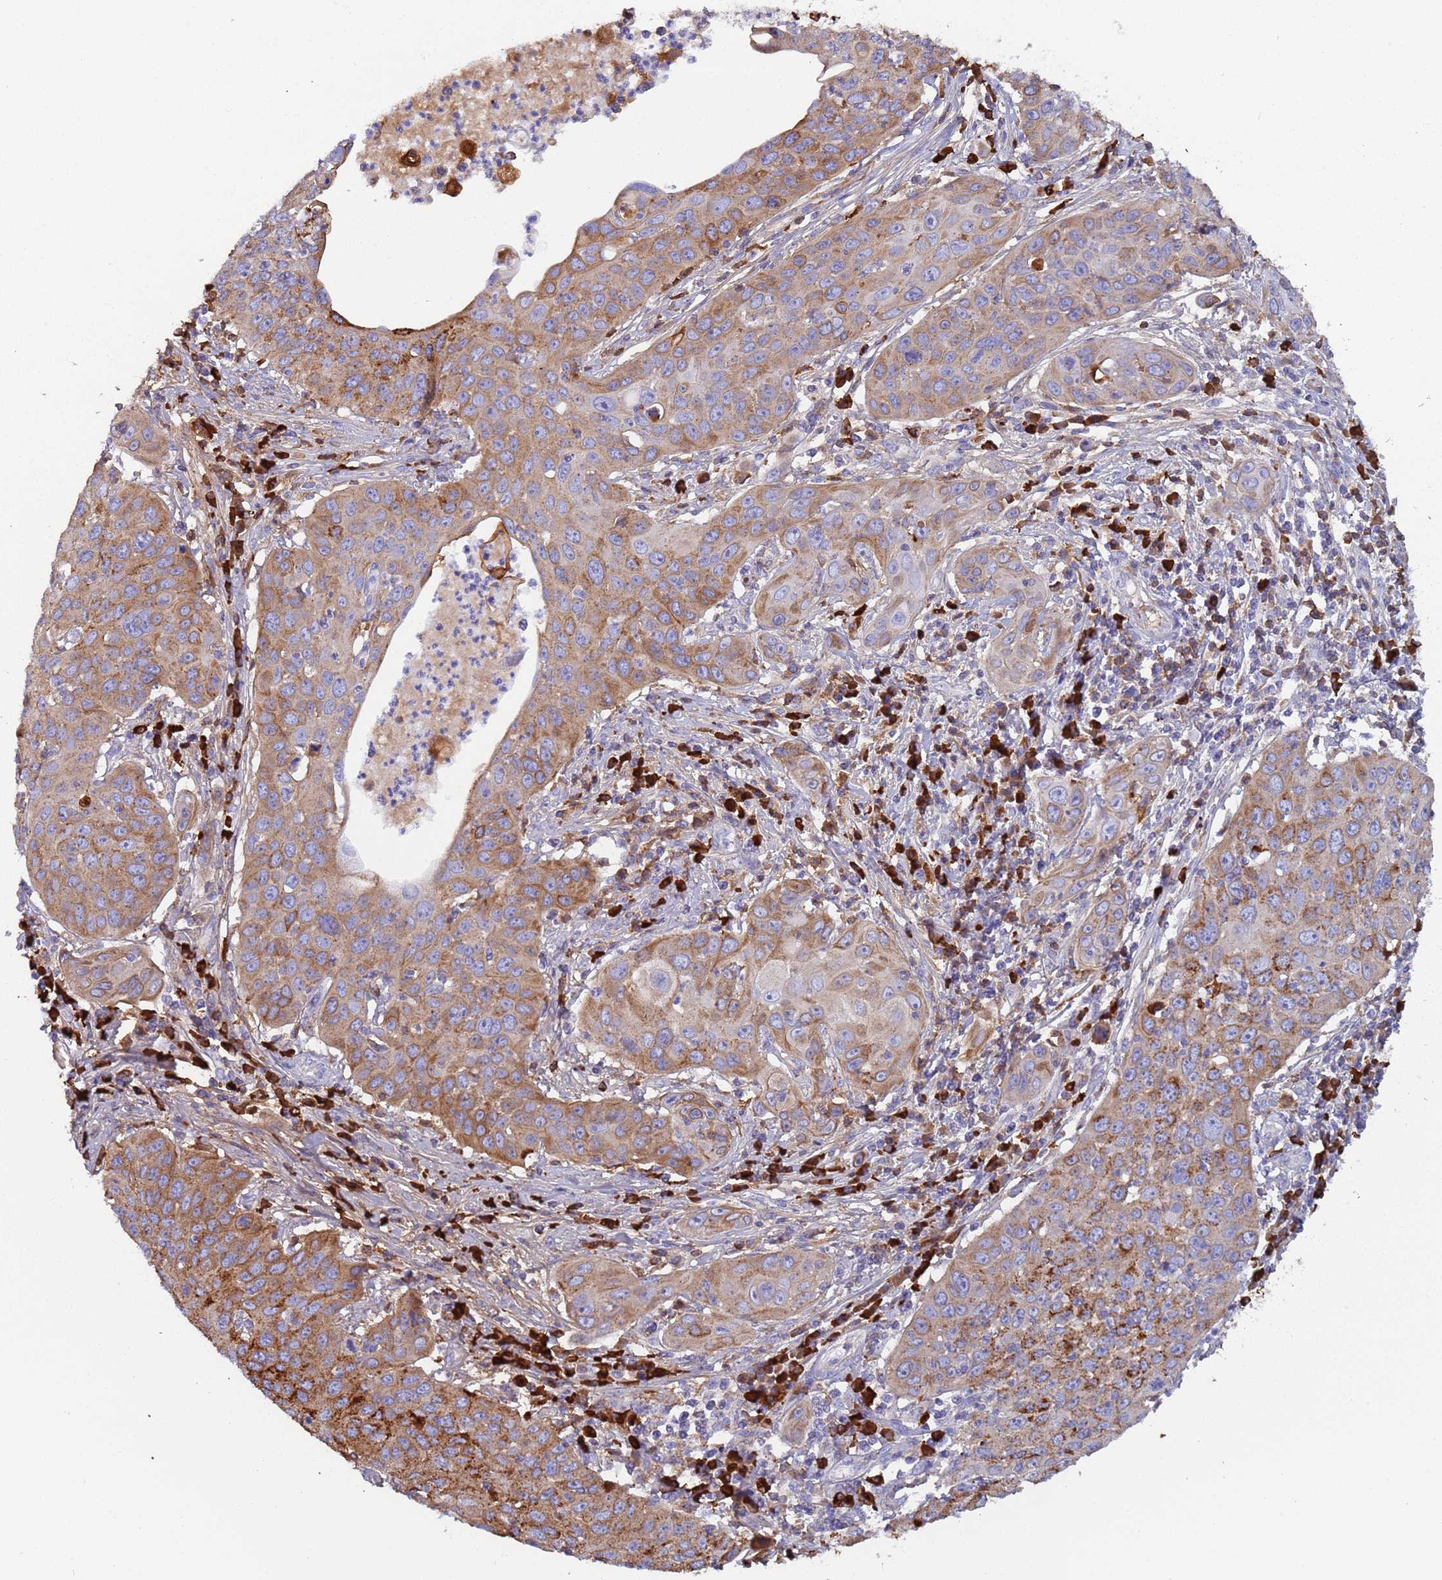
{"staining": {"intensity": "moderate", "quantity": ">75%", "location": "cytoplasmic/membranous"}, "tissue": "cervical cancer", "cell_type": "Tumor cells", "image_type": "cancer", "snomed": [{"axis": "morphology", "description": "Squamous cell carcinoma, NOS"}, {"axis": "topography", "description": "Cervix"}], "caption": "Protein expression by IHC shows moderate cytoplasmic/membranous staining in about >75% of tumor cells in cervical squamous cell carcinoma.", "gene": "CYSLTR2", "patient": {"sex": "female", "age": 36}}